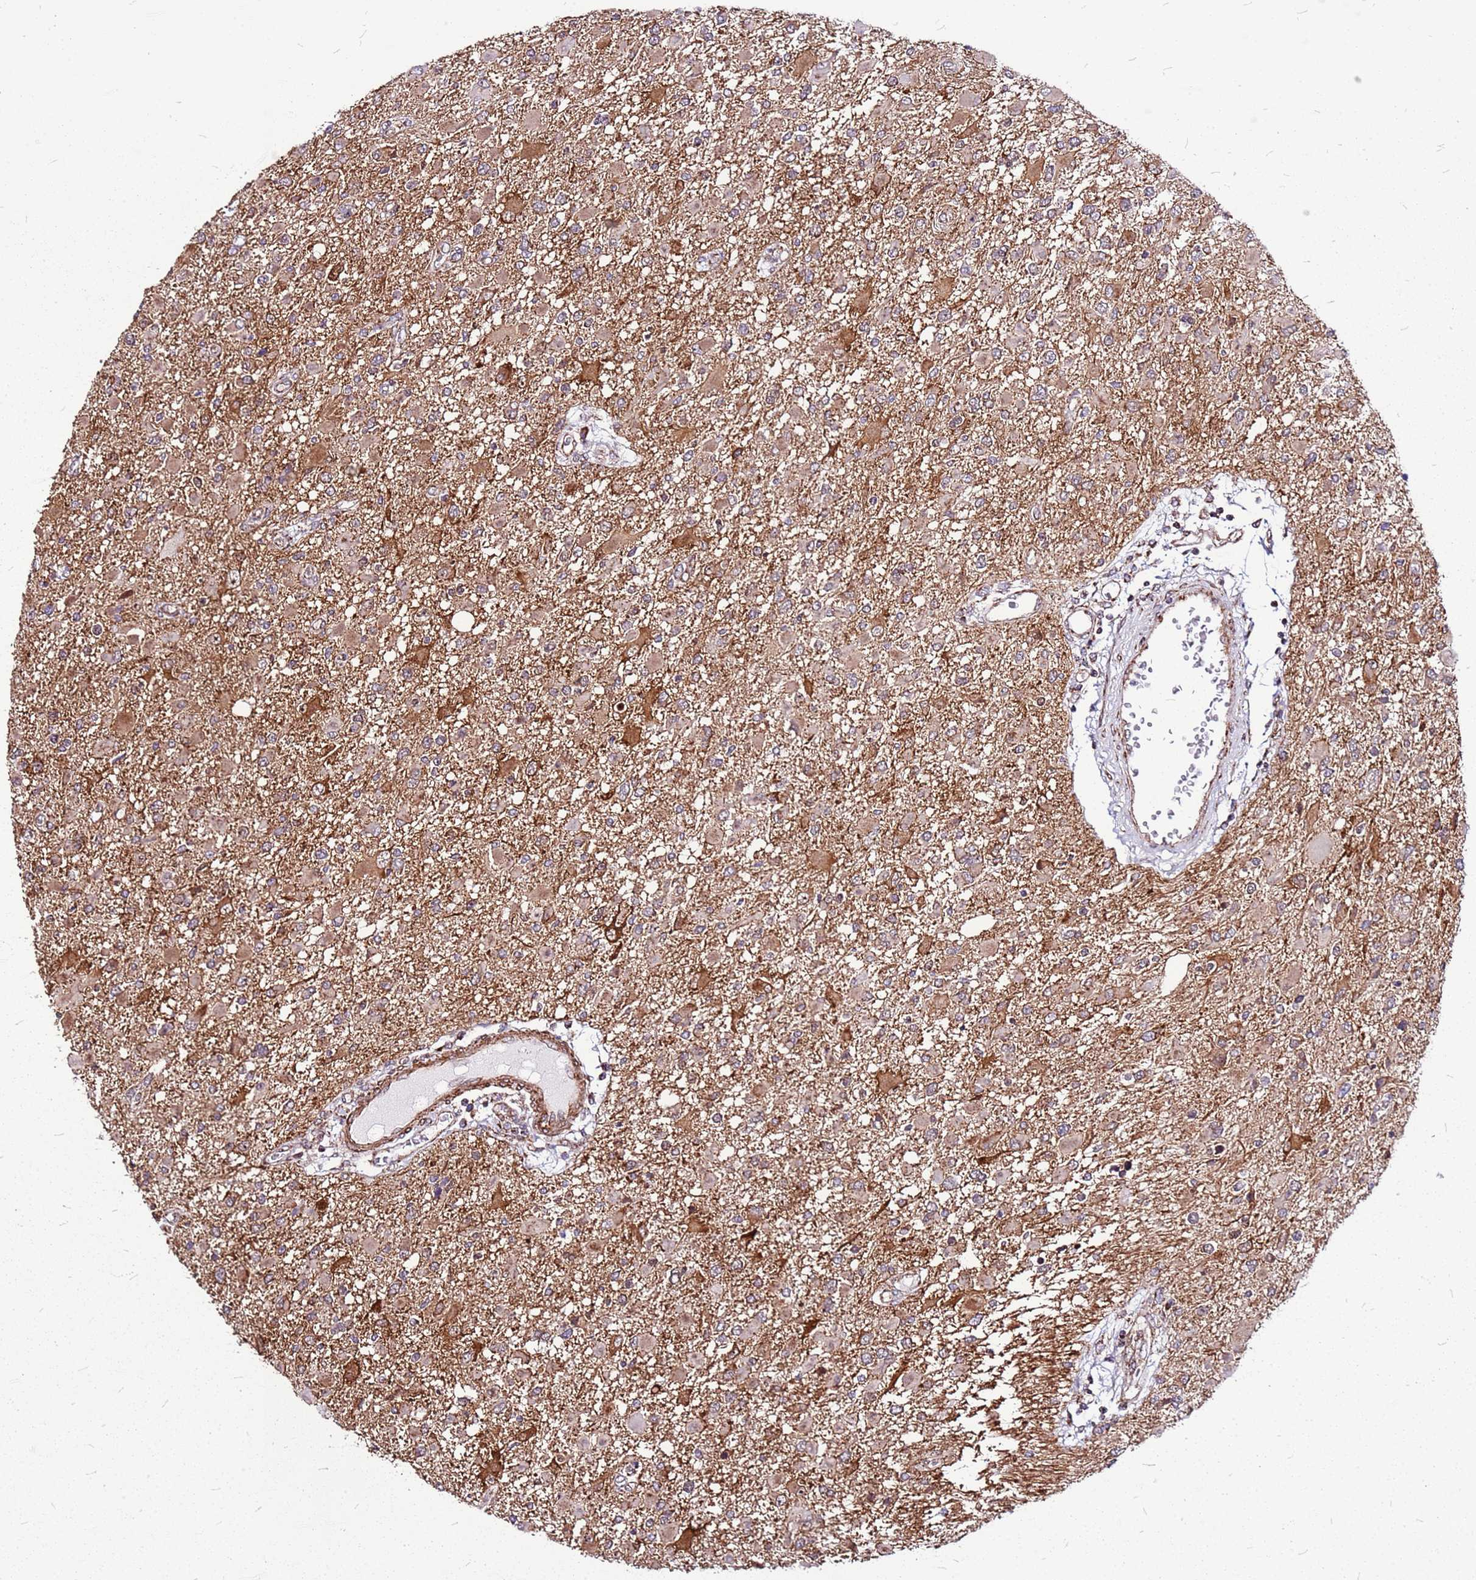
{"staining": {"intensity": "moderate", "quantity": "25%-75%", "location": "cytoplasmic/membranous"}, "tissue": "glioma", "cell_type": "Tumor cells", "image_type": "cancer", "snomed": [{"axis": "morphology", "description": "Glioma, malignant, High grade"}, {"axis": "topography", "description": "Brain"}], "caption": "Malignant glioma (high-grade) was stained to show a protein in brown. There is medium levels of moderate cytoplasmic/membranous expression in approximately 25%-75% of tumor cells.", "gene": "OR51T1", "patient": {"sex": "male", "age": 53}}